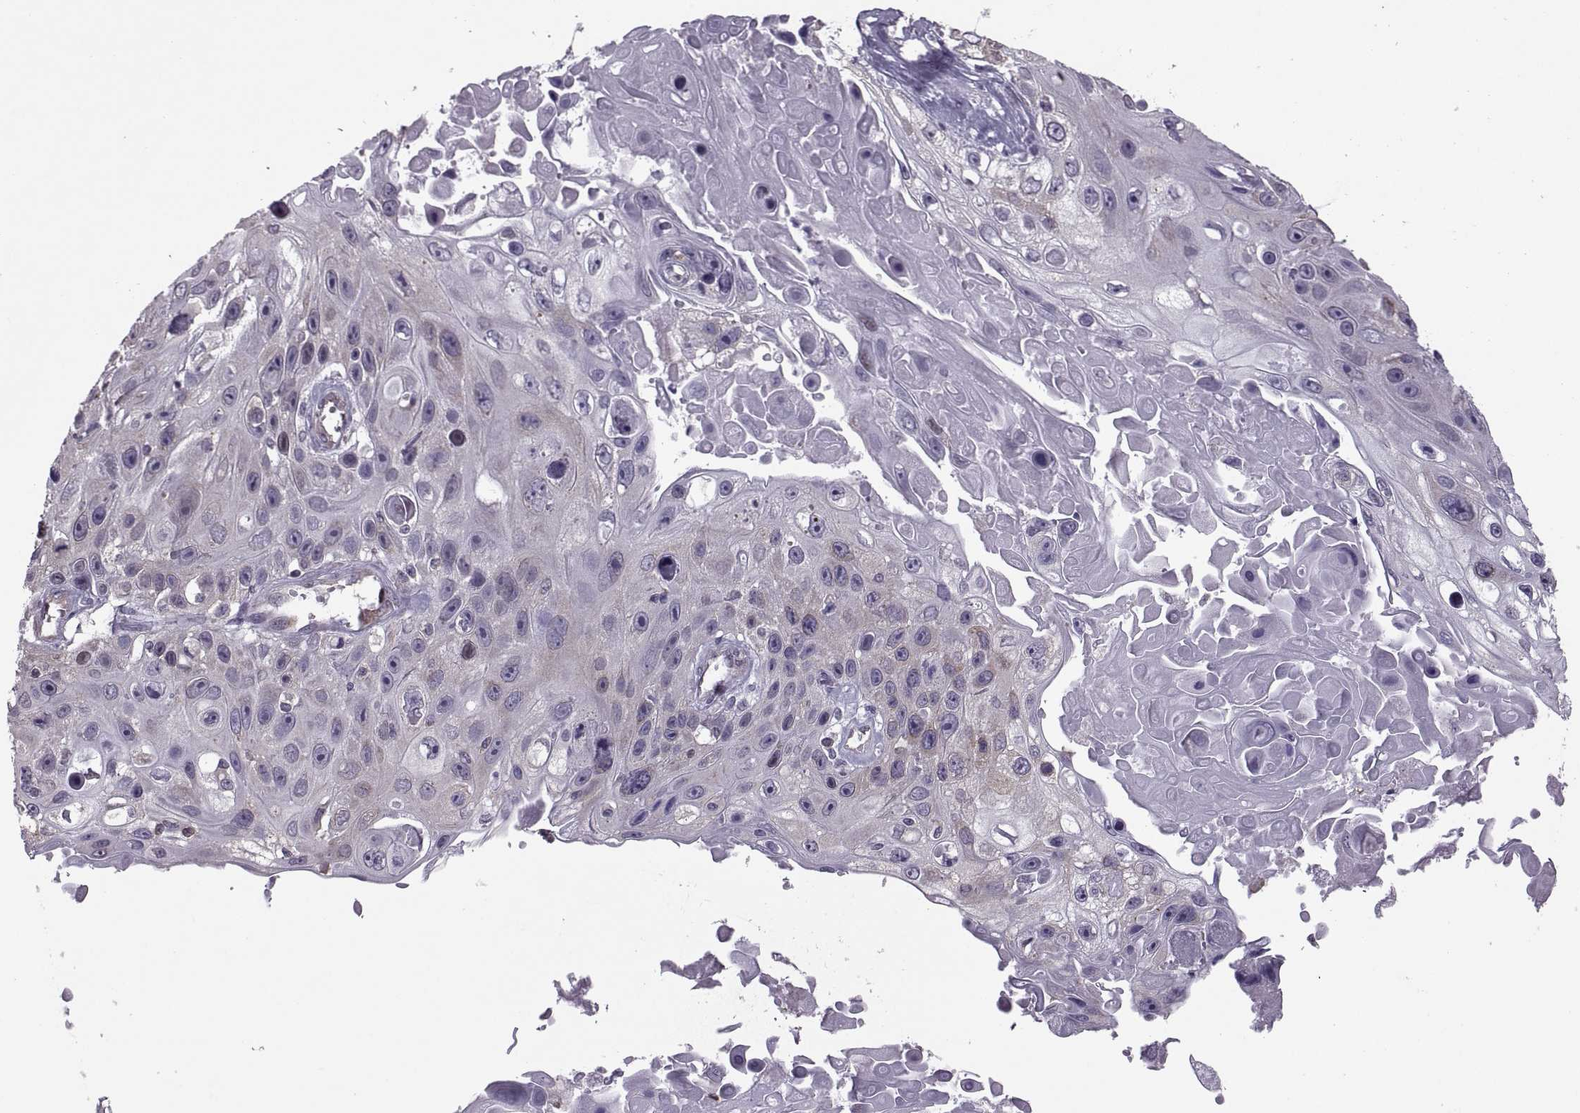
{"staining": {"intensity": "weak", "quantity": "<25%", "location": "cytoplasmic/membranous"}, "tissue": "skin cancer", "cell_type": "Tumor cells", "image_type": "cancer", "snomed": [{"axis": "morphology", "description": "Squamous cell carcinoma, NOS"}, {"axis": "topography", "description": "Skin"}], "caption": "High magnification brightfield microscopy of skin cancer stained with DAB (brown) and counterstained with hematoxylin (blue): tumor cells show no significant staining. The staining is performed using DAB (3,3'-diaminobenzidine) brown chromogen with nuclei counter-stained in using hematoxylin.", "gene": "PABPC1", "patient": {"sex": "male", "age": 82}}